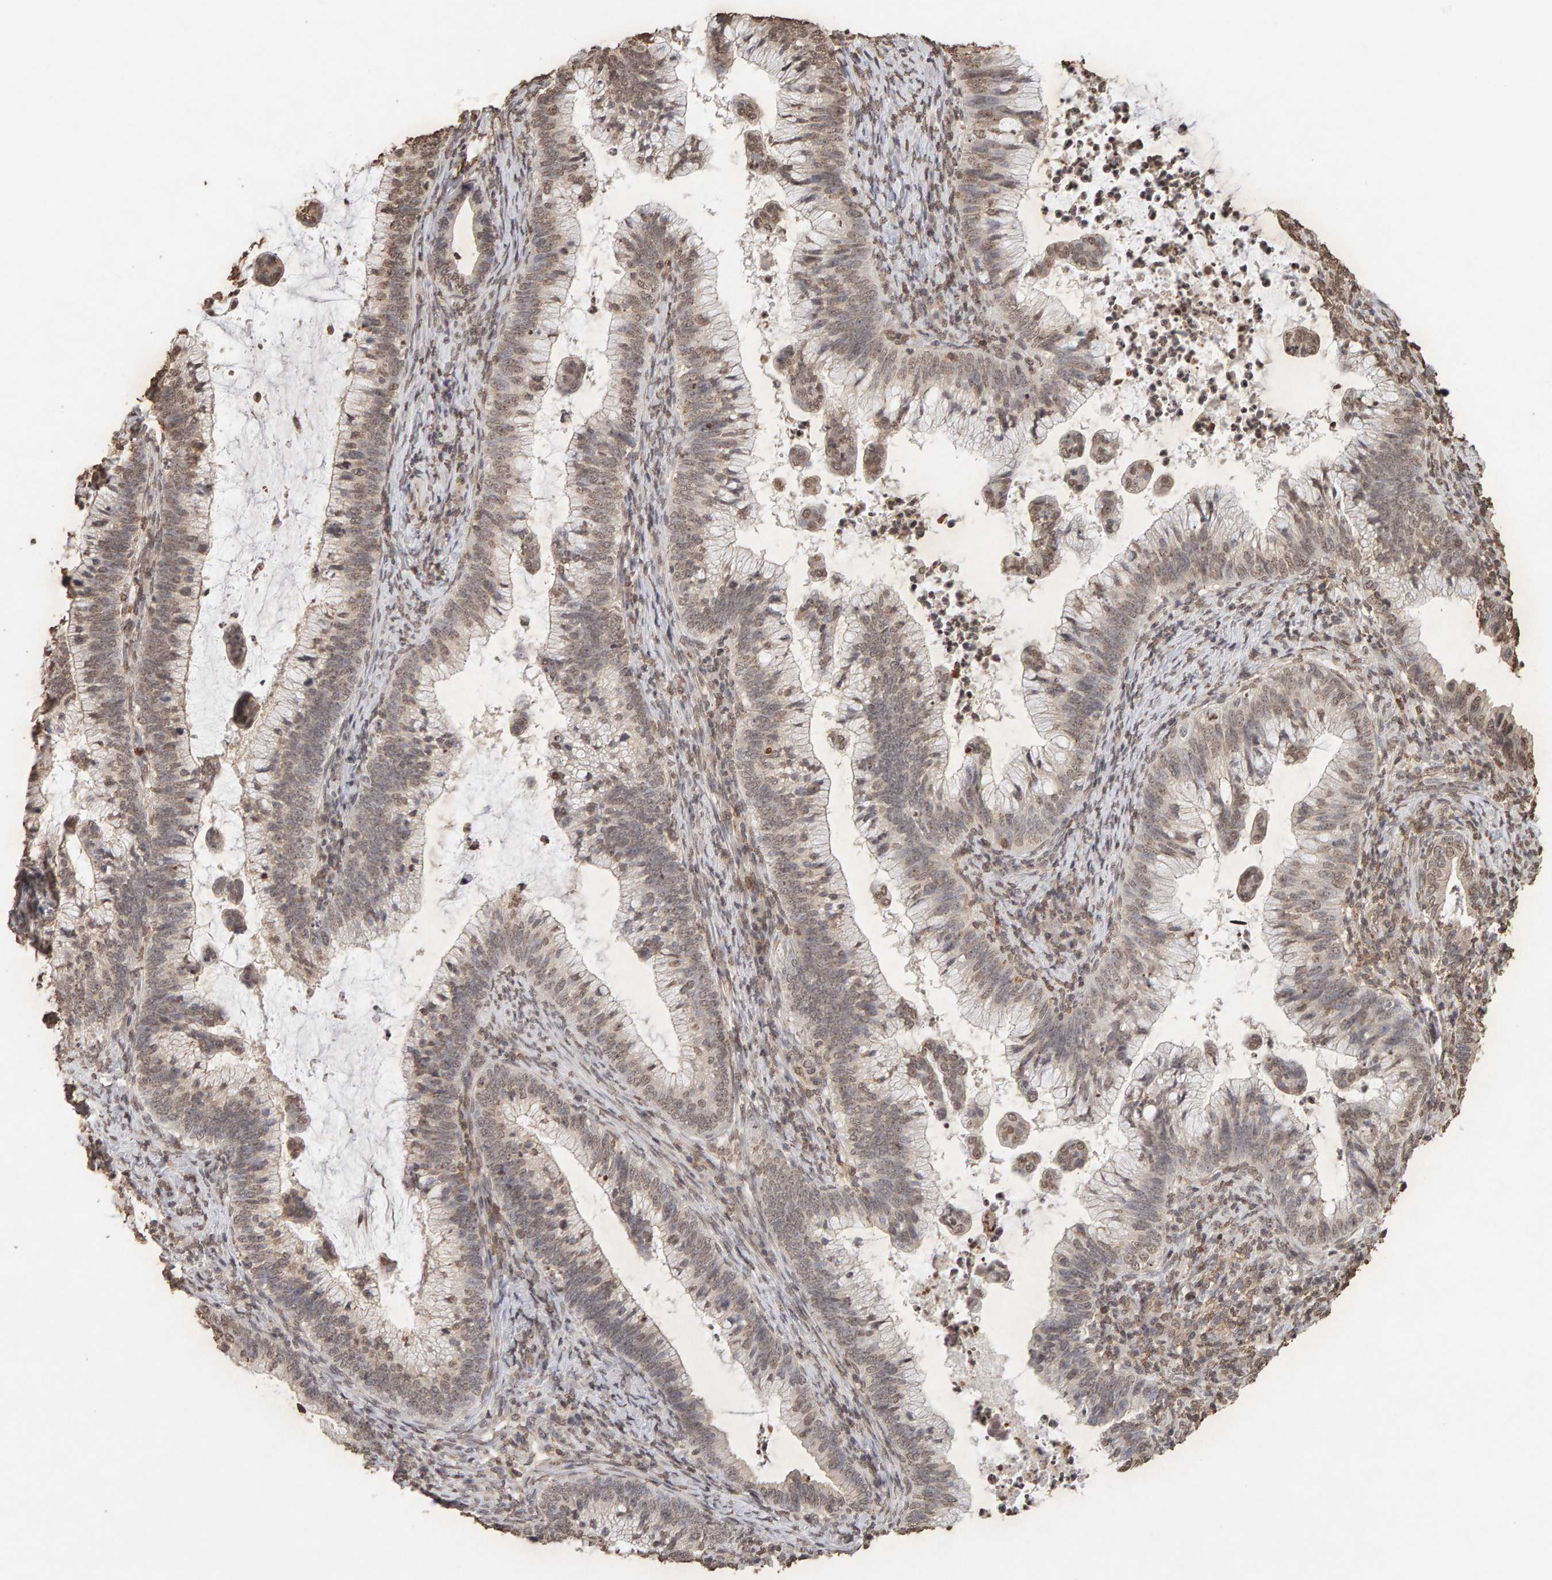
{"staining": {"intensity": "weak", "quantity": ">75%", "location": "cytoplasmic/membranous,nuclear"}, "tissue": "cervical cancer", "cell_type": "Tumor cells", "image_type": "cancer", "snomed": [{"axis": "morphology", "description": "Adenocarcinoma, NOS"}, {"axis": "topography", "description": "Cervix"}], "caption": "High-magnification brightfield microscopy of cervical cancer (adenocarcinoma) stained with DAB (brown) and counterstained with hematoxylin (blue). tumor cells exhibit weak cytoplasmic/membranous and nuclear positivity is appreciated in approximately>75% of cells. Ihc stains the protein in brown and the nuclei are stained blue.", "gene": "DNAJB5", "patient": {"sex": "female", "age": 36}}